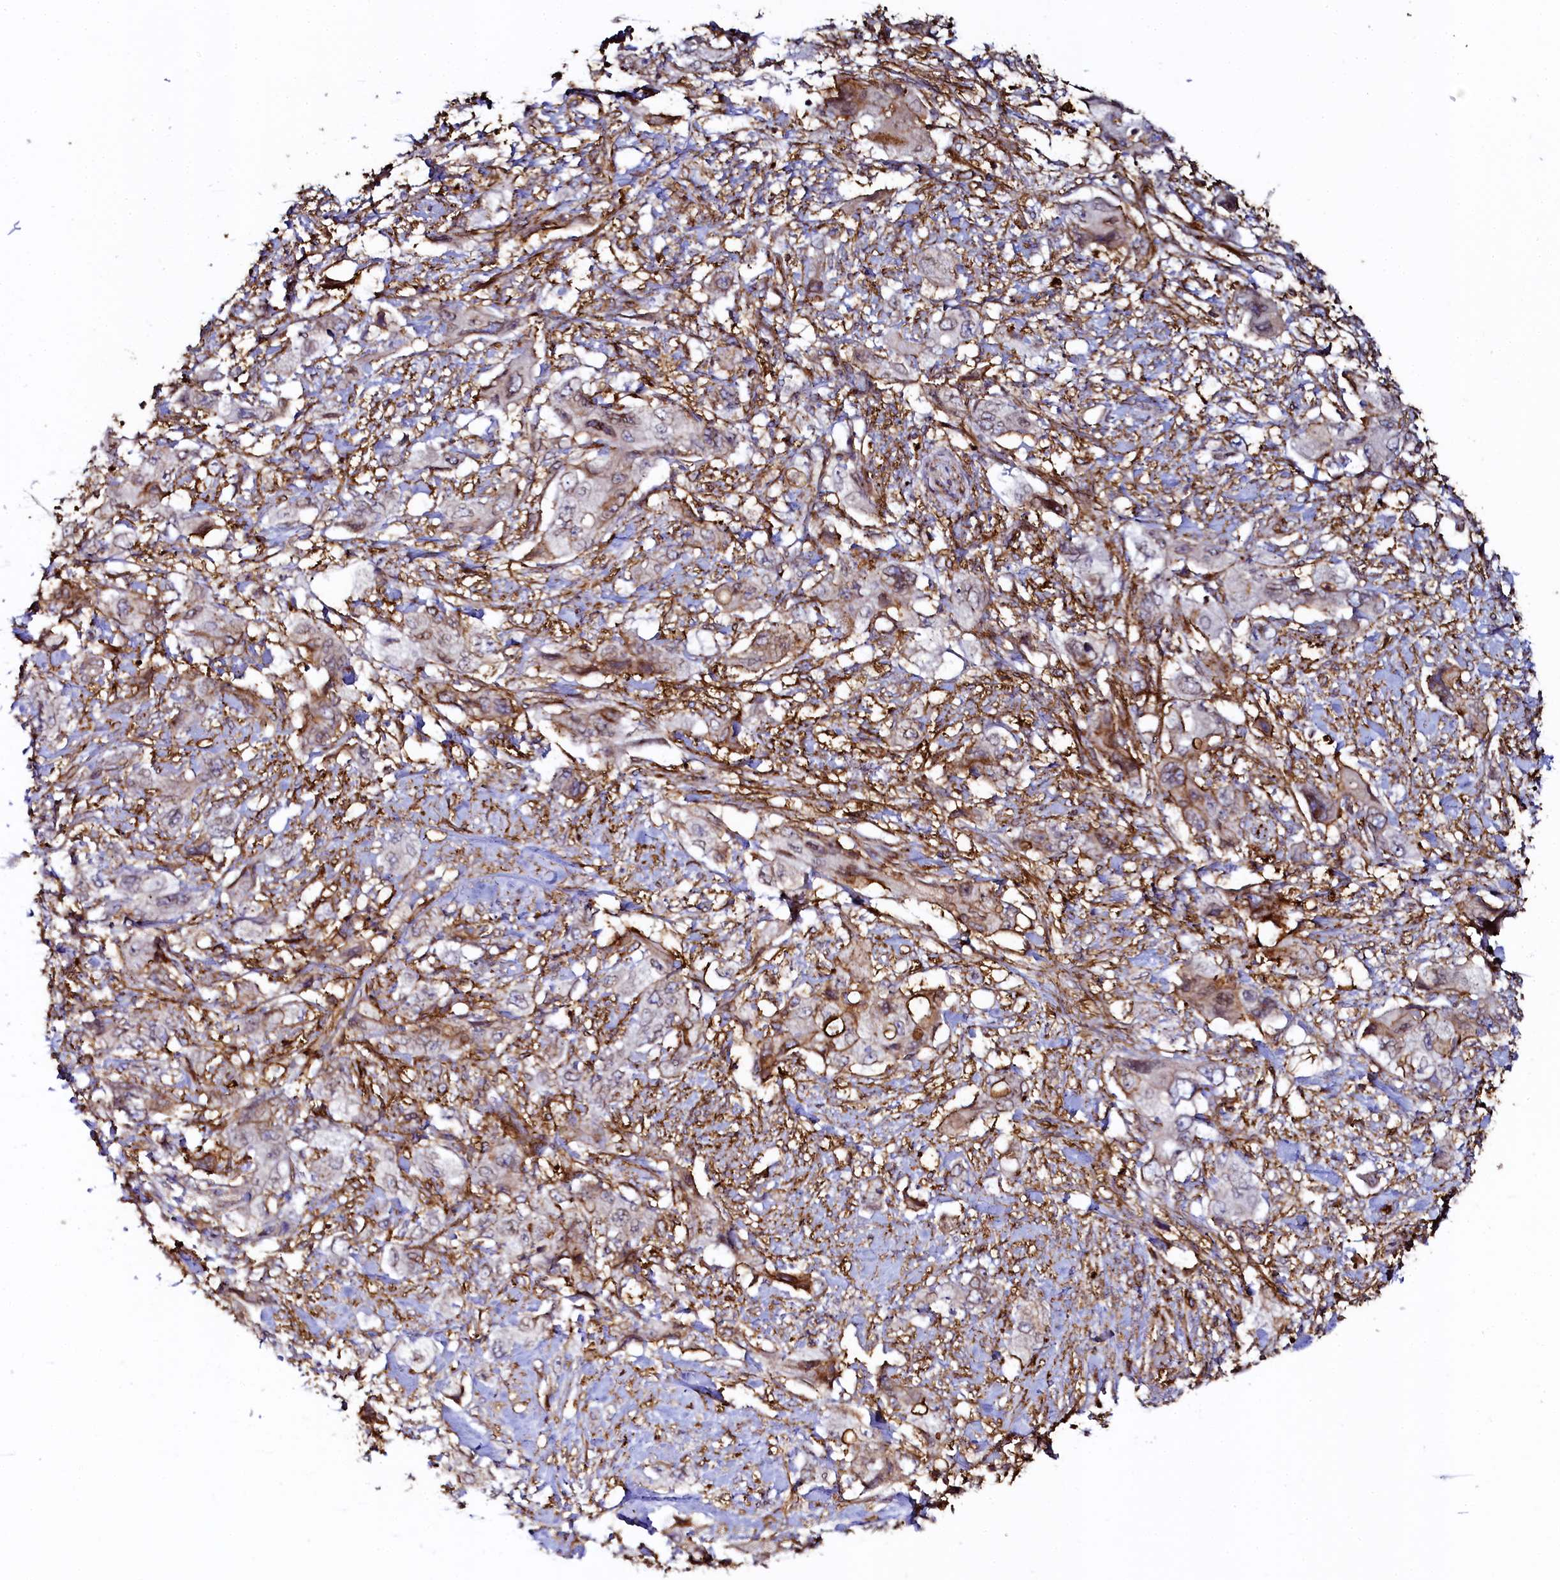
{"staining": {"intensity": "moderate", "quantity": "<25%", "location": "nuclear"}, "tissue": "pancreatic cancer", "cell_type": "Tumor cells", "image_type": "cancer", "snomed": [{"axis": "morphology", "description": "Adenocarcinoma, NOS"}, {"axis": "topography", "description": "Pancreas"}], "caption": "Moderate nuclear staining for a protein is identified in about <25% of tumor cells of pancreatic adenocarcinoma using immunohistochemistry (IHC).", "gene": "AAAS", "patient": {"sex": "female", "age": 73}}